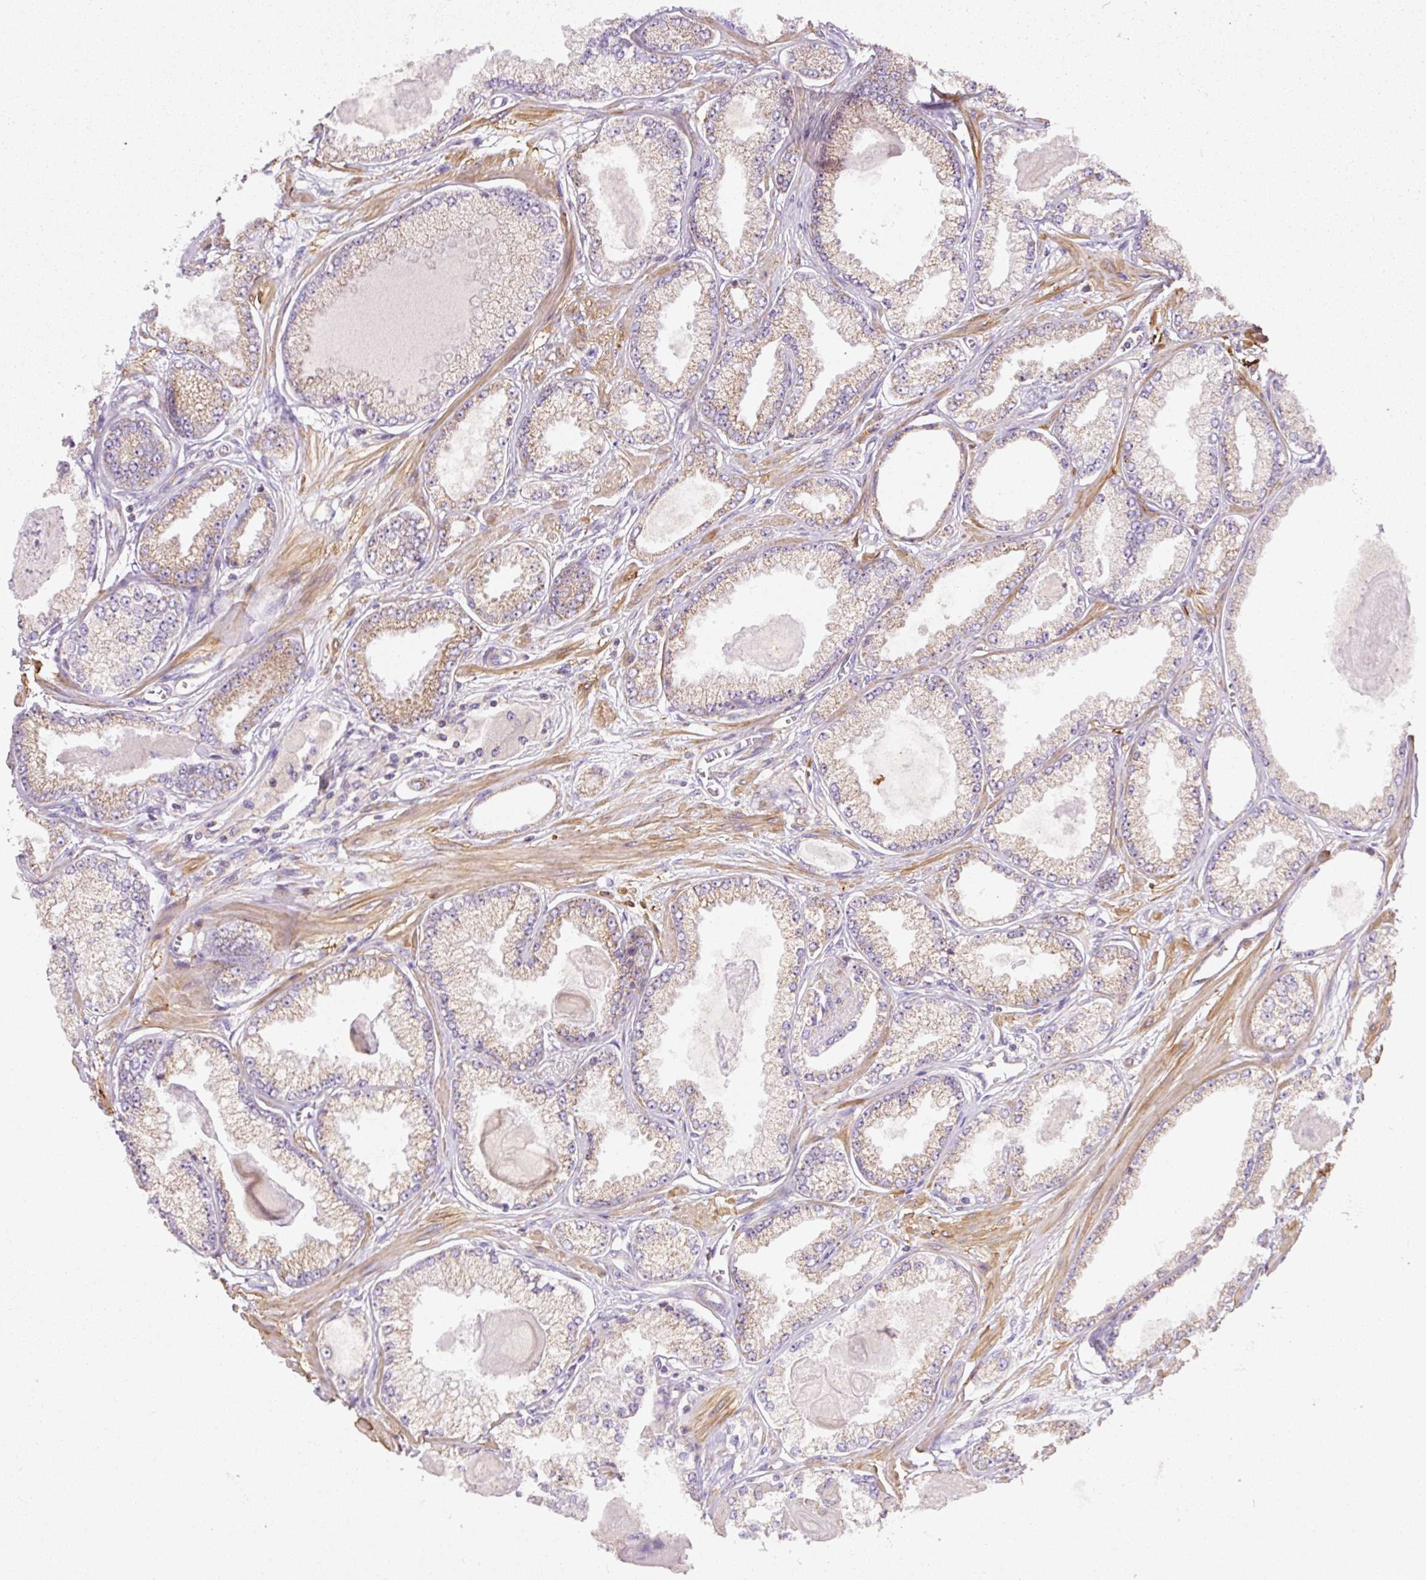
{"staining": {"intensity": "weak", "quantity": "25%-75%", "location": "cytoplasmic/membranous"}, "tissue": "prostate cancer", "cell_type": "Tumor cells", "image_type": "cancer", "snomed": [{"axis": "morphology", "description": "Adenocarcinoma, Low grade"}, {"axis": "topography", "description": "Prostate"}], "caption": "Immunohistochemical staining of prostate adenocarcinoma (low-grade) shows weak cytoplasmic/membranous protein staining in about 25%-75% of tumor cells.", "gene": "NDUFAF2", "patient": {"sex": "male", "age": 64}}